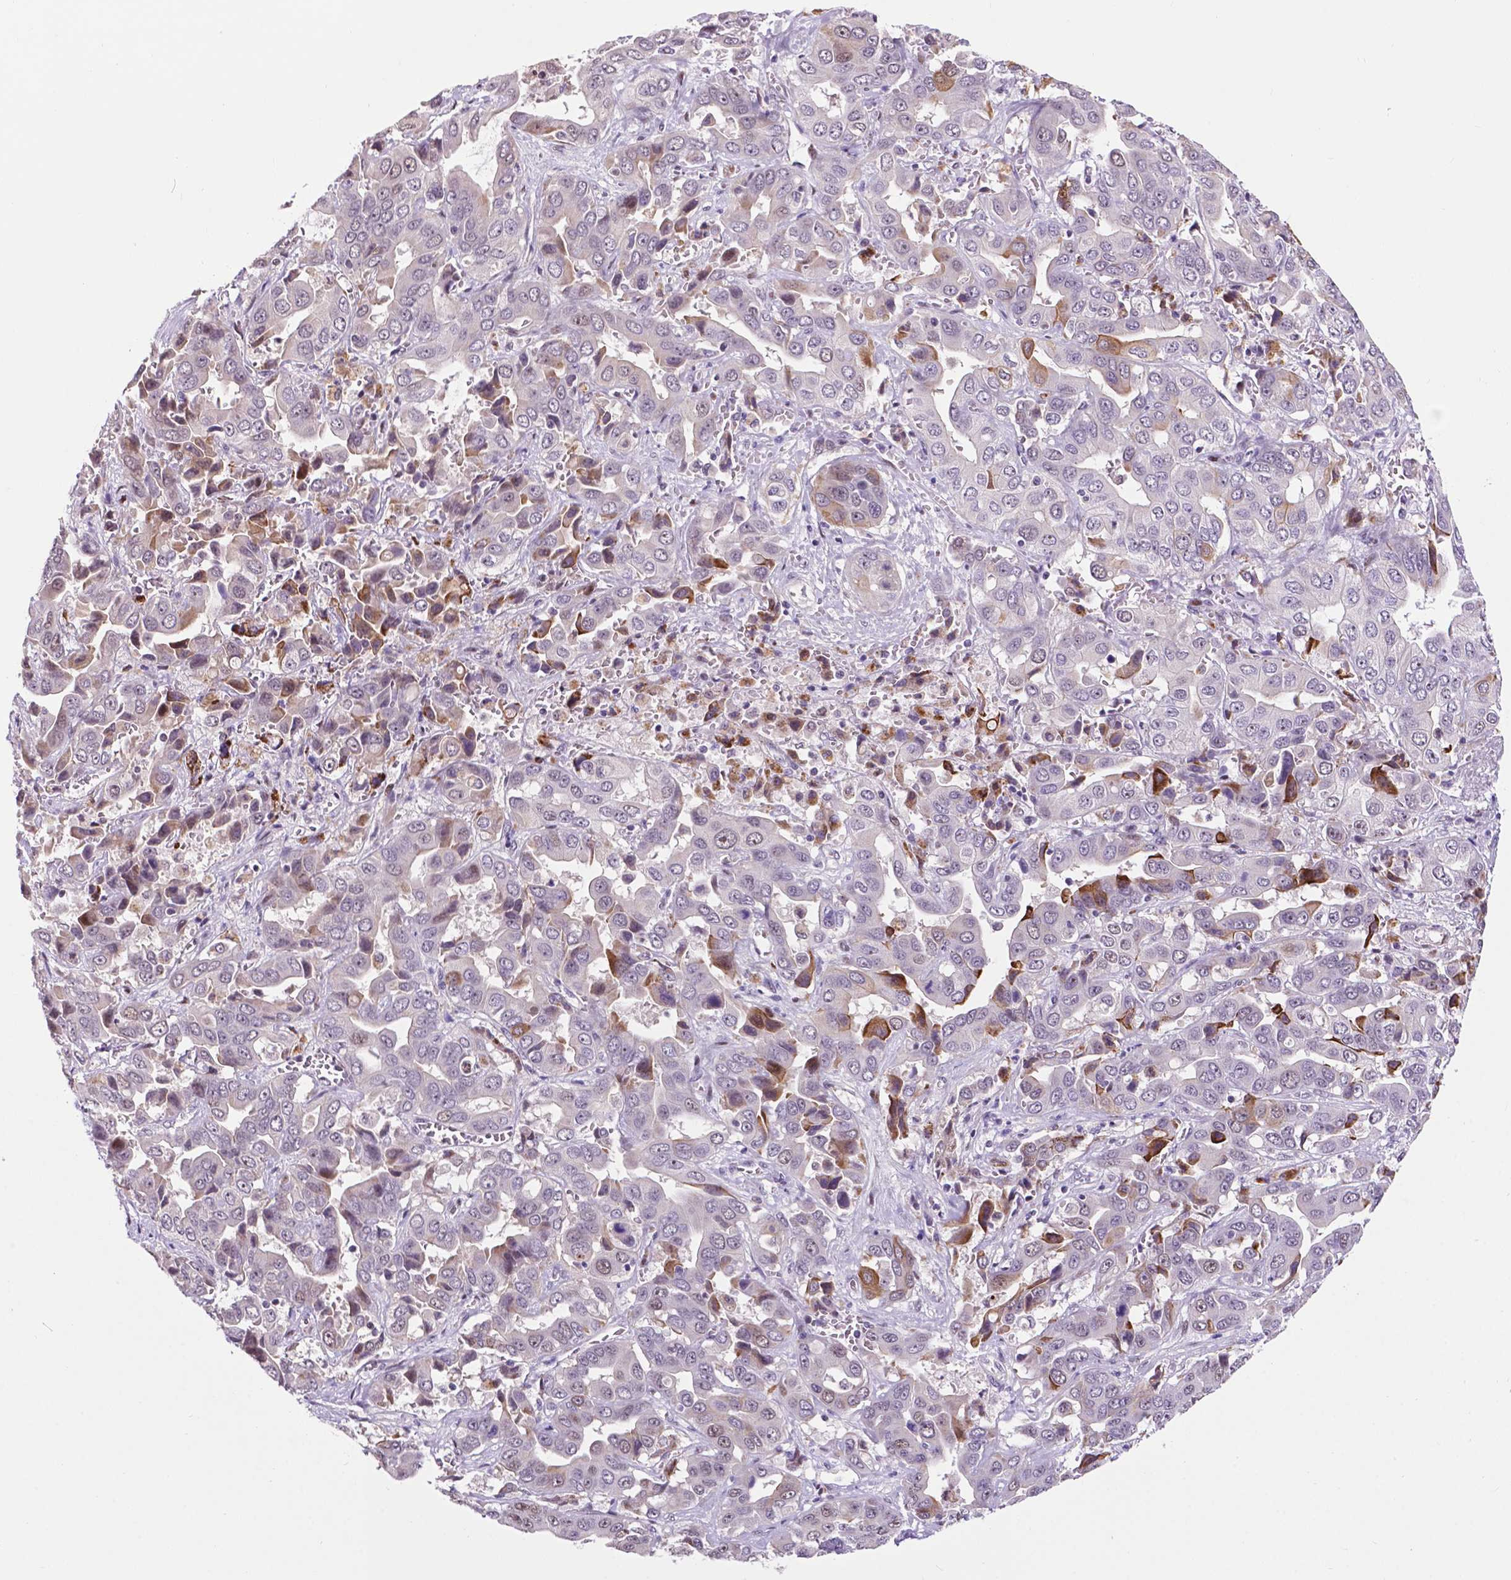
{"staining": {"intensity": "moderate", "quantity": "<25%", "location": "cytoplasmic/membranous"}, "tissue": "liver cancer", "cell_type": "Tumor cells", "image_type": "cancer", "snomed": [{"axis": "morphology", "description": "Cholangiocarcinoma"}, {"axis": "topography", "description": "Liver"}], "caption": "Human liver cancer (cholangiocarcinoma) stained with a brown dye reveals moderate cytoplasmic/membranous positive positivity in approximately <25% of tumor cells.", "gene": "SMAD3", "patient": {"sex": "female", "age": 52}}